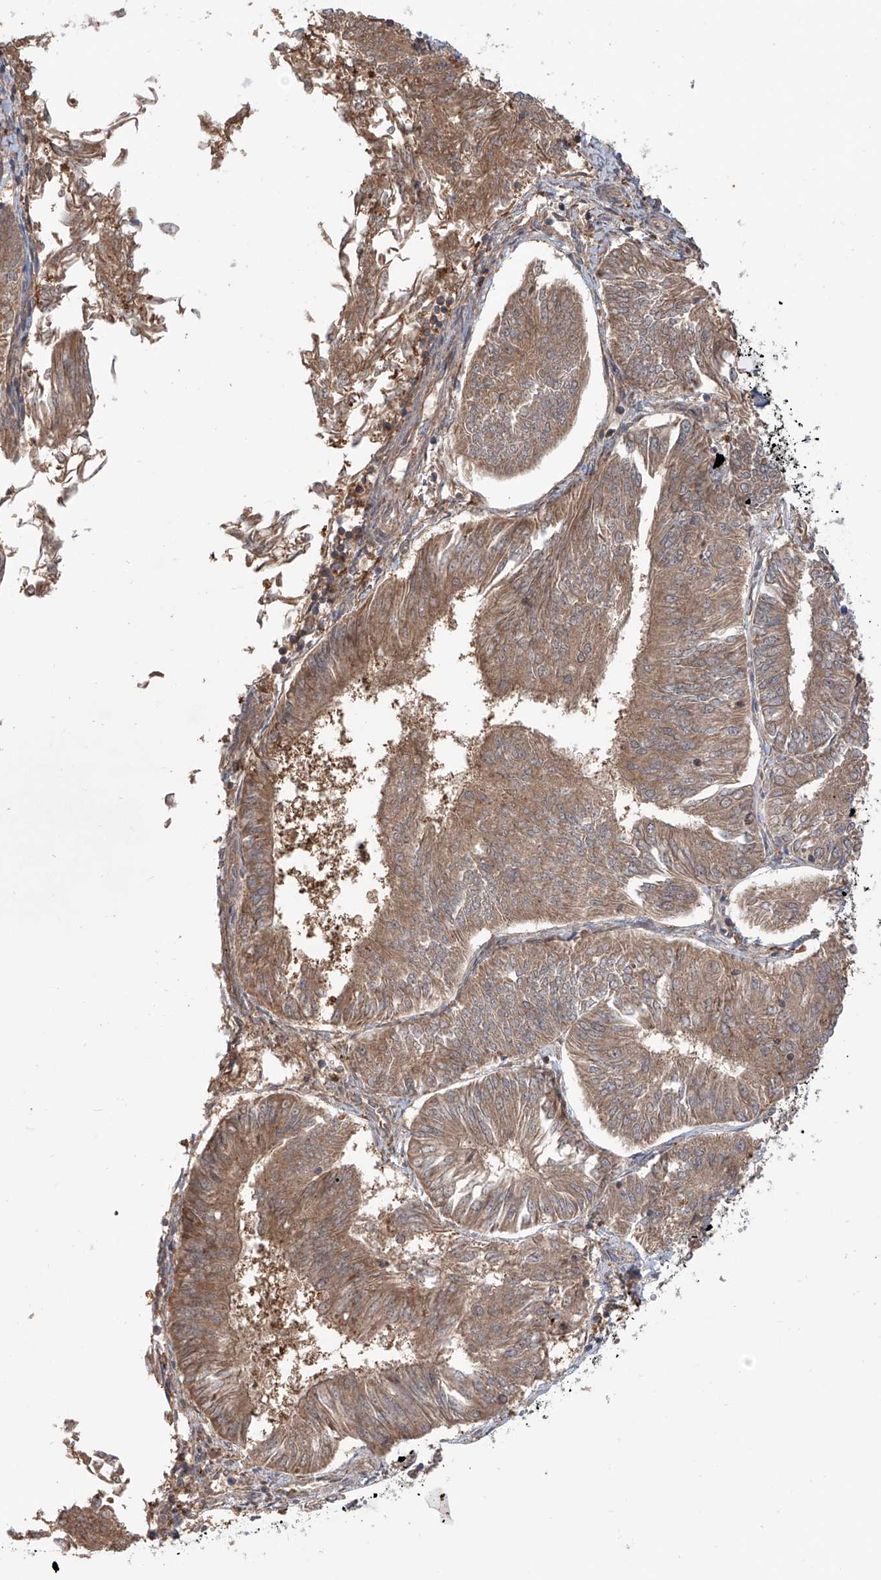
{"staining": {"intensity": "moderate", "quantity": ">75%", "location": "cytoplasmic/membranous"}, "tissue": "endometrial cancer", "cell_type": "Tumor cells", "image_type": "cancer", "snomed": [{"axis": "morphology", "description": "Adenocarcinoma, NOS"}, {"axis": "topography", "description": "Endometrium"}], "caption": "Approximately >75% of tumor cells in human endometrial adenocarcinoma show moderate cytoplasmic/membranous protein expression as visualized by brown immunohistochemical staining.", "gene": "HOXC8", "patient": {"sex": "female", "age": 58}}